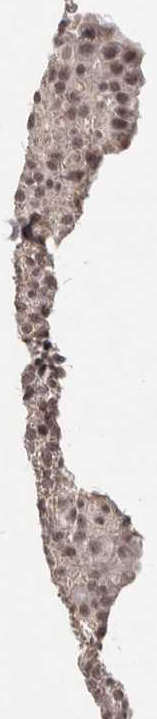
{"staining": {"intensity": "moderate", "quantity": ">75%", "location": "nuclear"}, "tissue": "urinary bladder", "cell_type": "Urothelial cells", "image_type": "normal", "snomed": [{"axis": "morphology", "description": "Normal tissue, NOS"}, {"axis": "topography", "description": "Urinary bladder"}], "caption": "Protein staining demonstrates moderate nuclear positivity in about >75% of urothelial cells in normal urinary bladder.", "gene": "THUMPD1", "patient": {"sex": "male", "age": 82}}